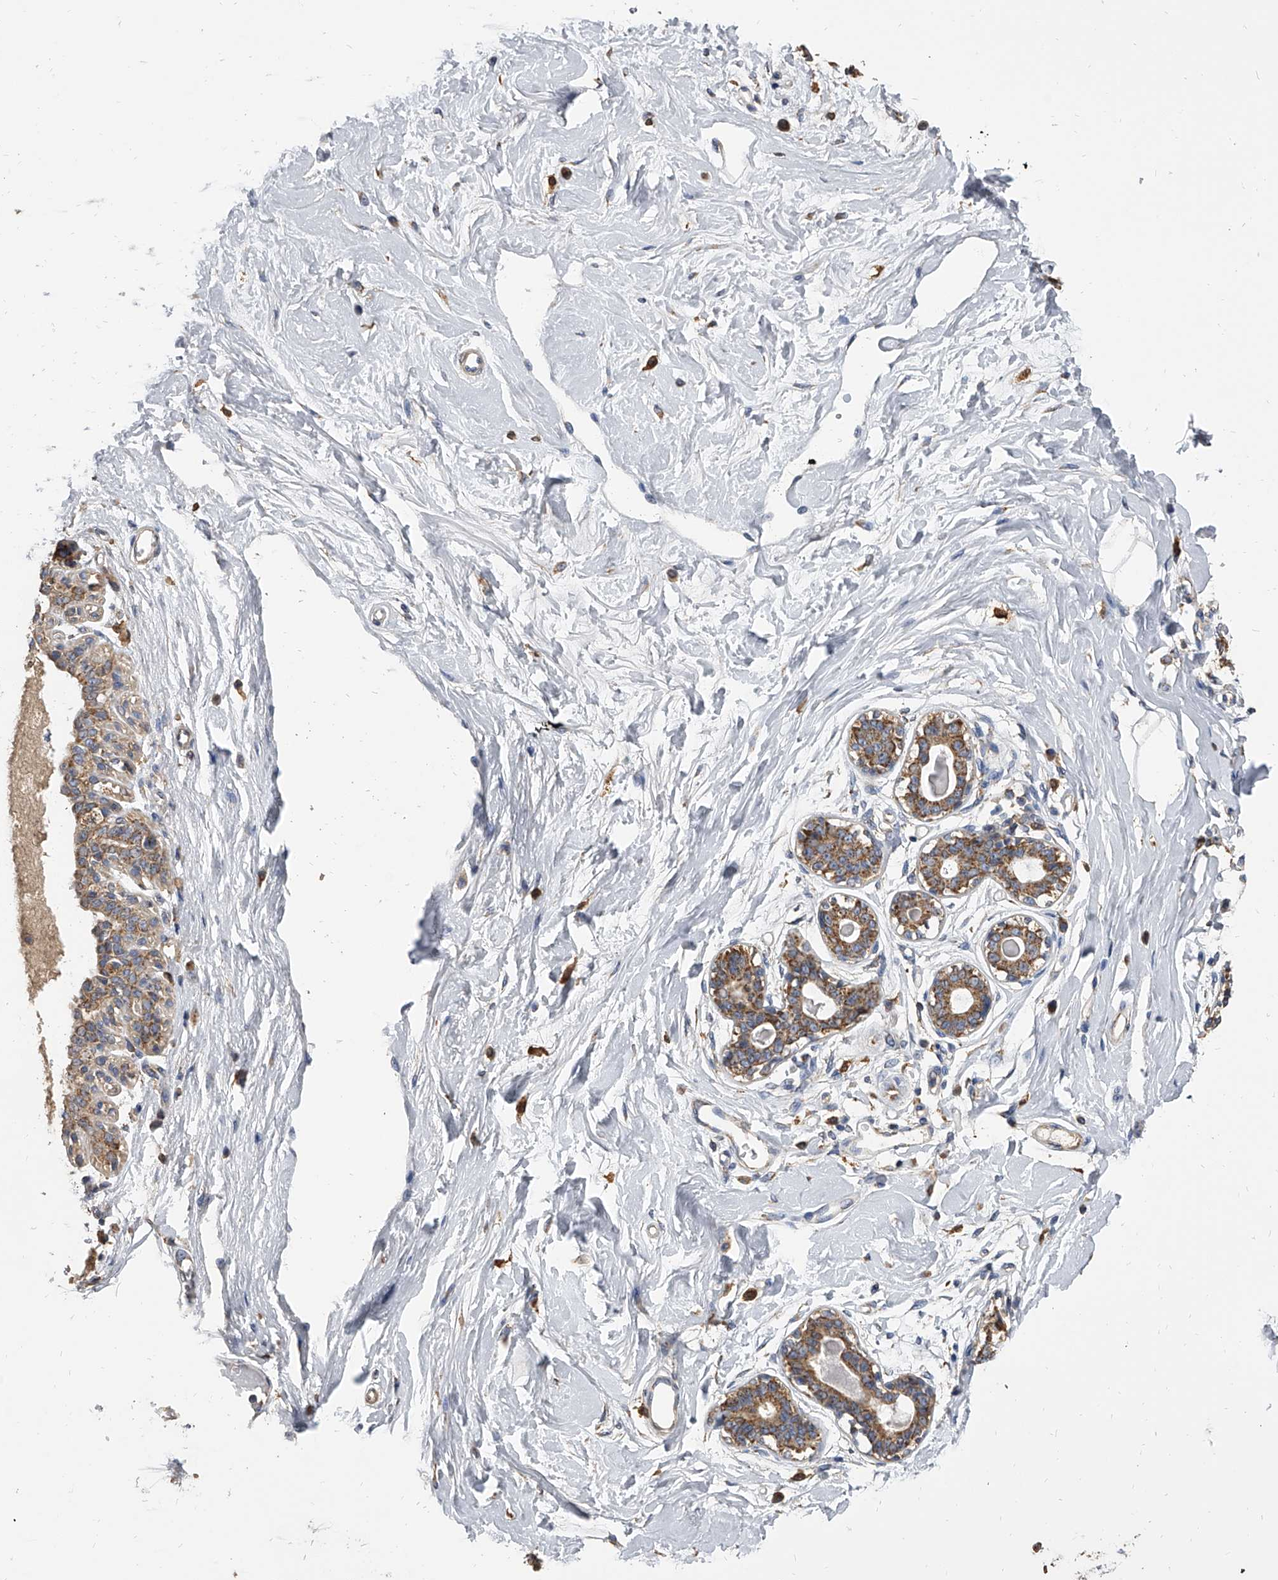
{"staining": {"intensity": "weak", "quantity": "25%-75%", "location": "cytoplasmic/membranous"}, "tissue": "breast", "cell_type": "Adipocytes", "image_type": "normal", "snomed": [{"axis": "morphology", "description": "Normal tissue, NOS"}, {"axis": "topography", "description": "Breast"}], "caption": "The immunohistochemical stain shows weak cytoplasmic/membranous staining in adipocytes of normal breast.", "gene": "MRPL28", "patient": {"sex": "female", "age": 45}}